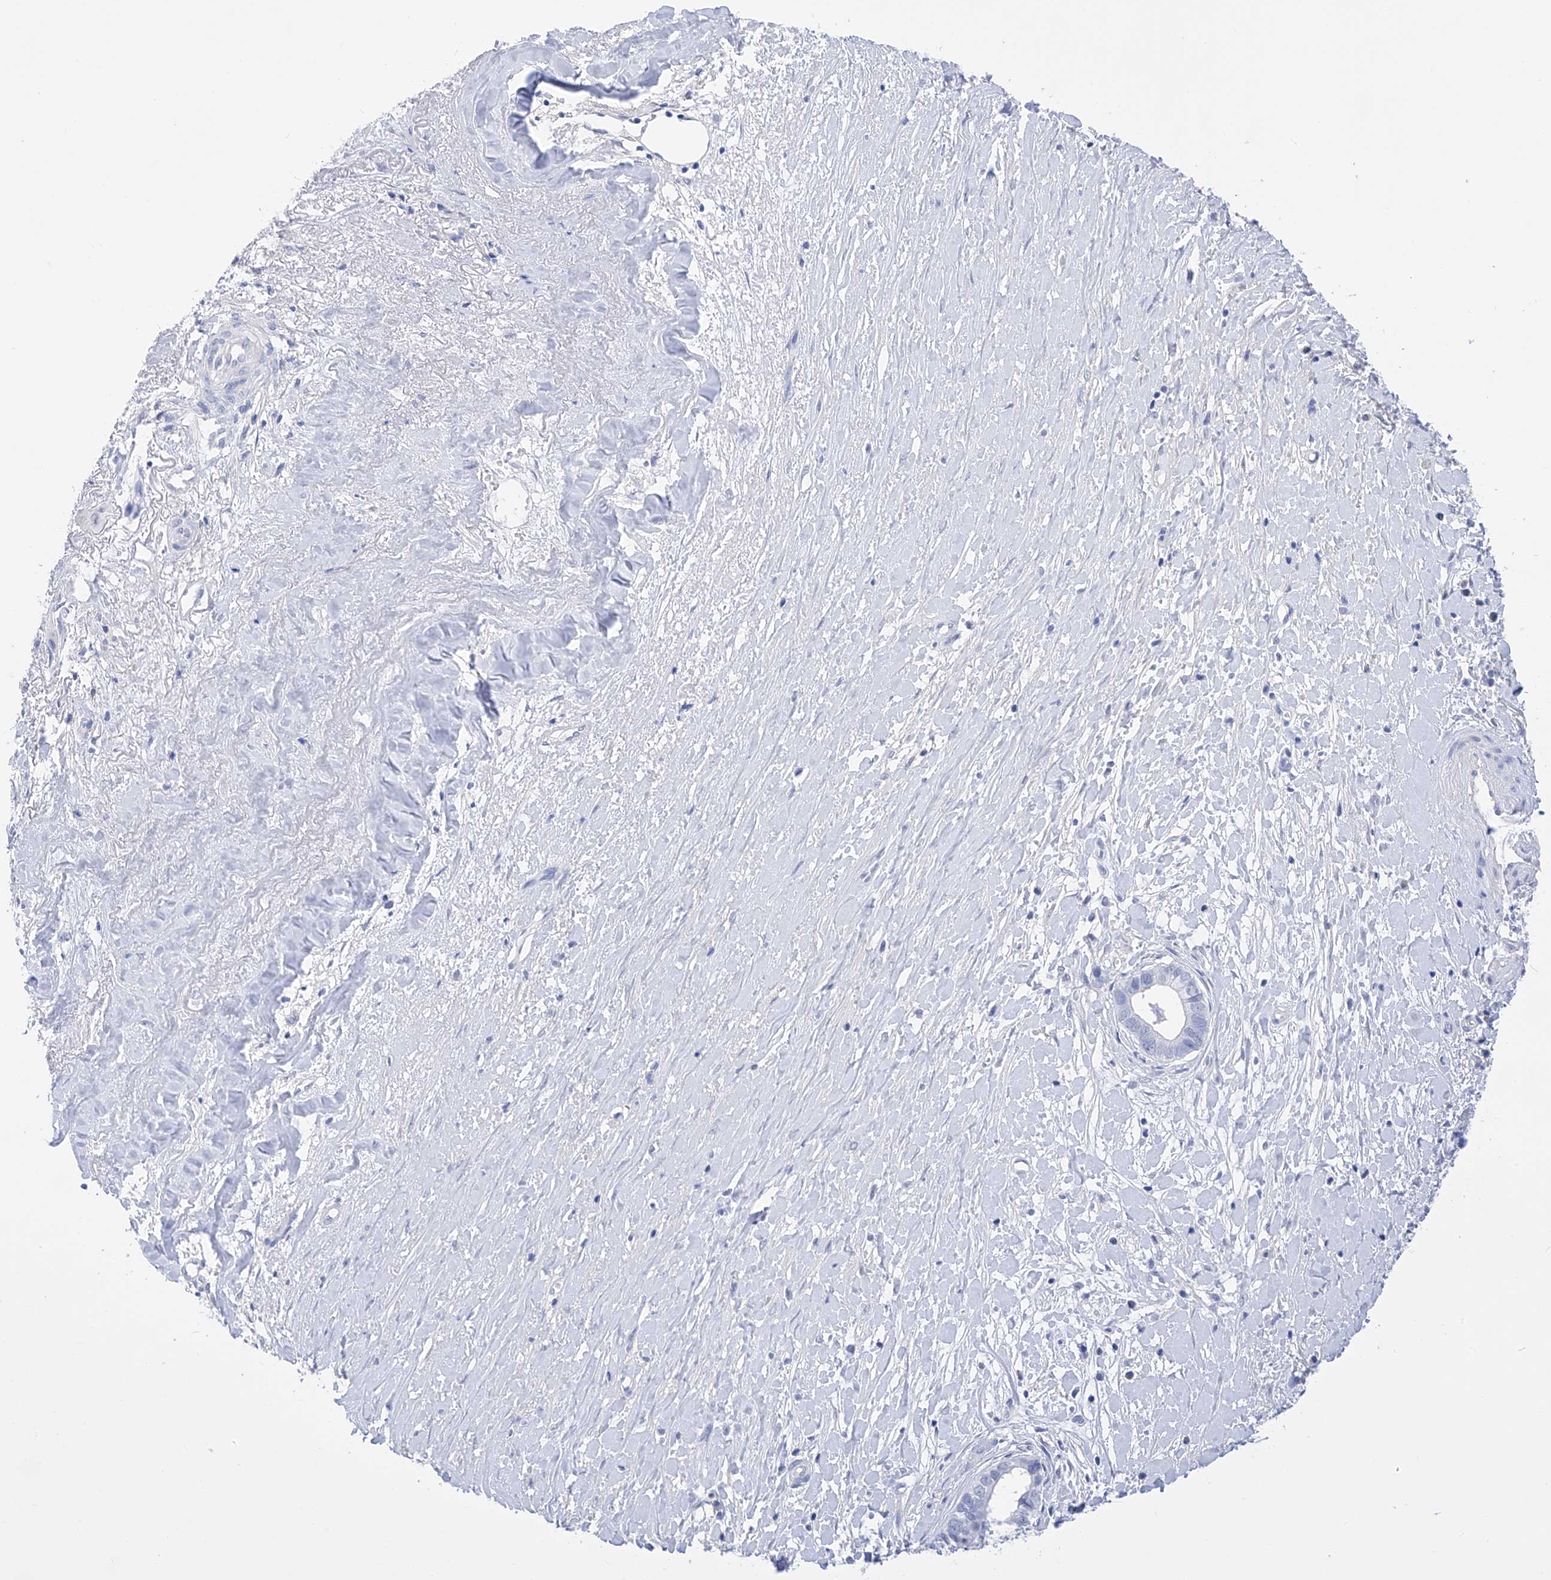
{"staining": {"intensity": "negative", "quantity": "none", "location": "none"}, "tissue": "liver cancer", "cell_type": "Tumor cells", "image_type": "cancer", "snomed": [{"axis": "morphology", "description": "Cholangiocarcinoma"}, {"axis": "topography", "description": "Liver"}], "caption": "A micrograph of human liver cancer (cholangiocarcinoma) is negative for staining in tumor cells.", "gene": "FLG", "patient": {"sex": "female", "age": 79}}